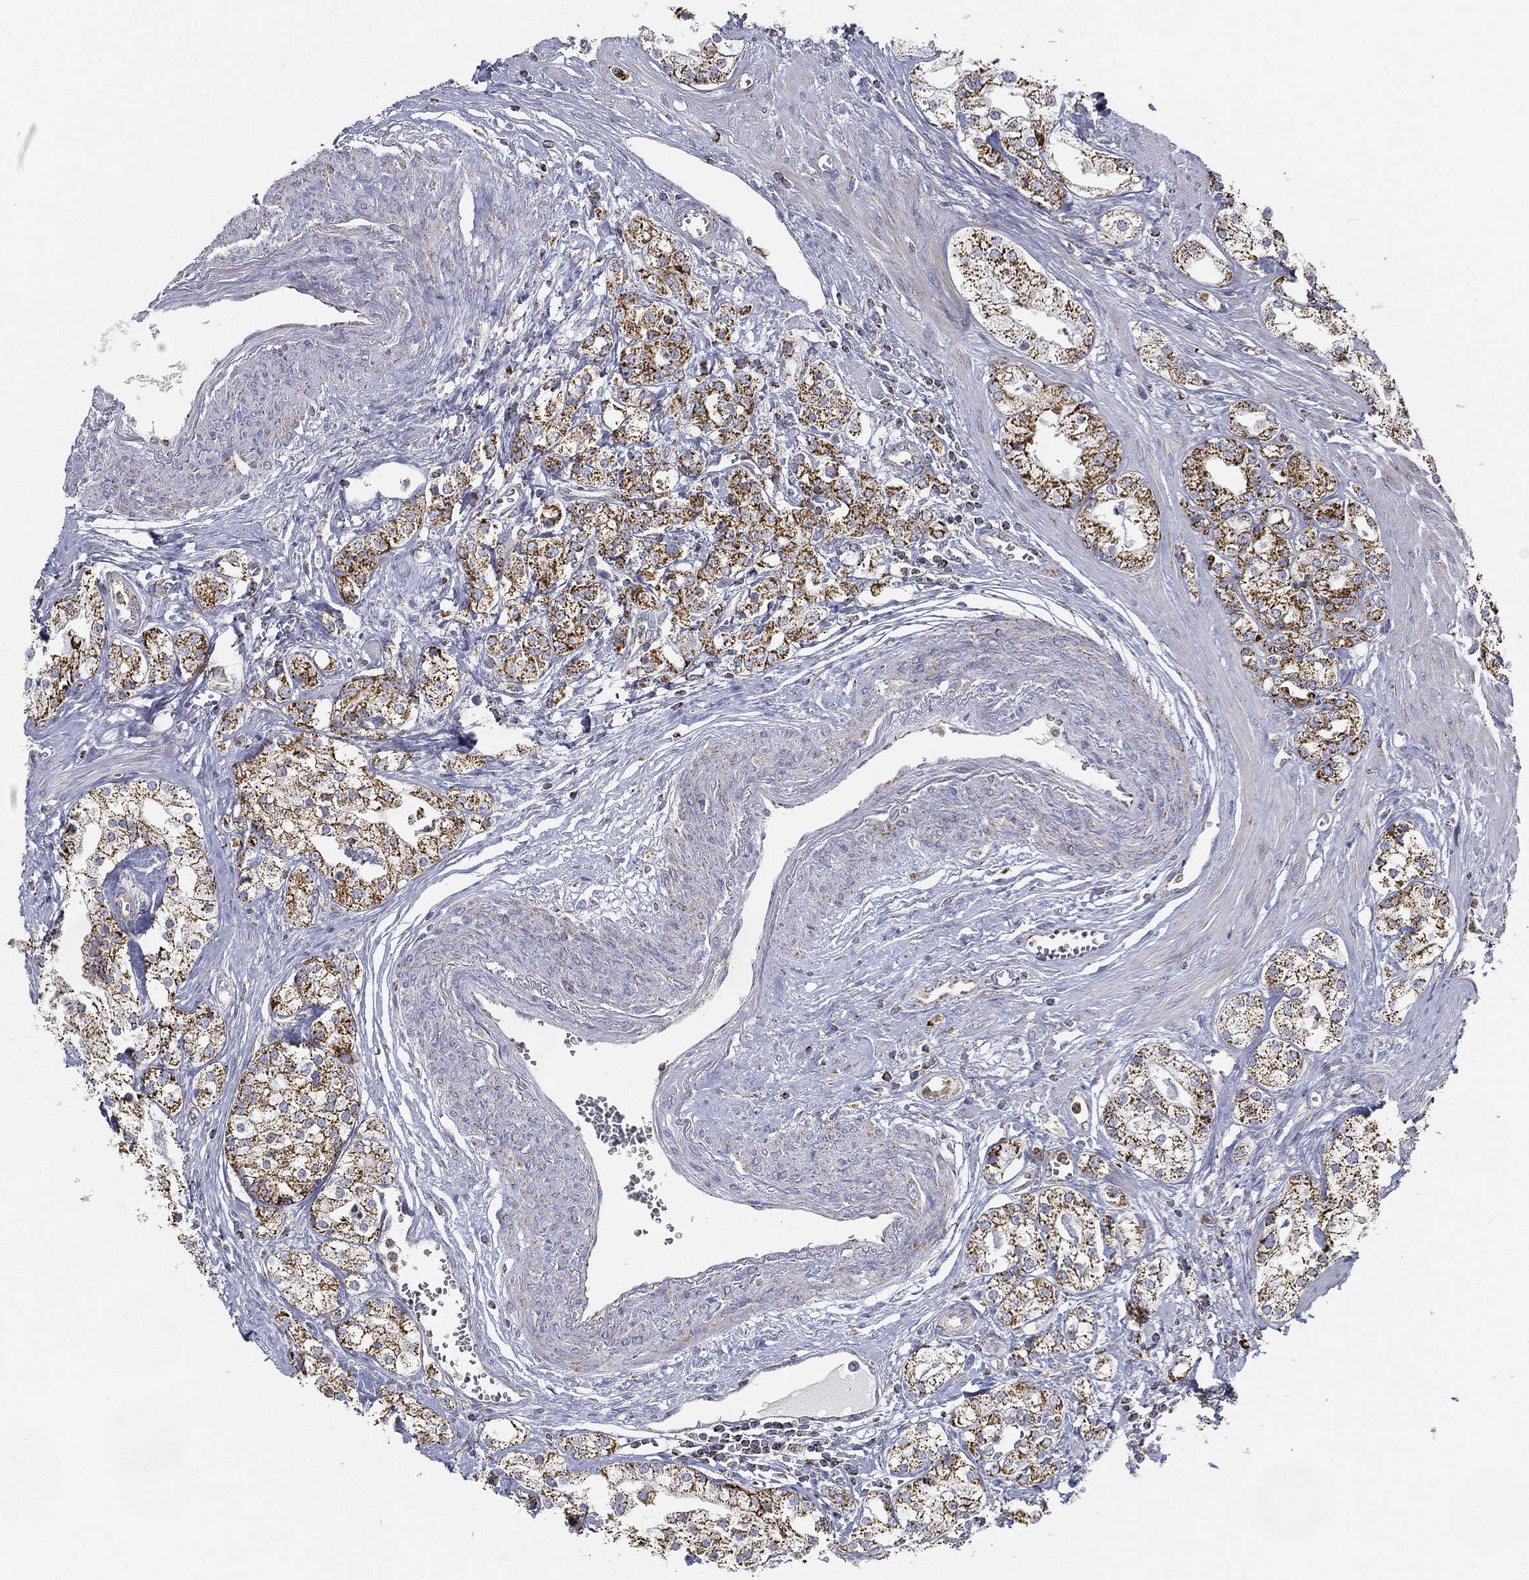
{"staining": {"intensity": "strong", "quantity": ">75%", "location": "cytoplasmic/membranous"}, "tissue": "prostate cancer", "cell_type": "Tumor cells", "image_type": "cancer", "snomed": [{"axis": "morphology", "description": "Adenocarcinoma, NOS"}, {"axis": "topography", "description": "Prostate and seminal vesicle, NOS"}, {"axis": "topography", "description": "Prostate"}], "caption": "Strong cytoplasmic/membranous protein staining is appreciated in about >75% of tumor cells in prostate cancer (adenocarcinoma). (Stains: DAB in brown, nuclei in blue, Microscopy: brightfield microscopy at high magnification).", "gene": "CAPN15", "patient": {"sex": "male", "age": 62}}